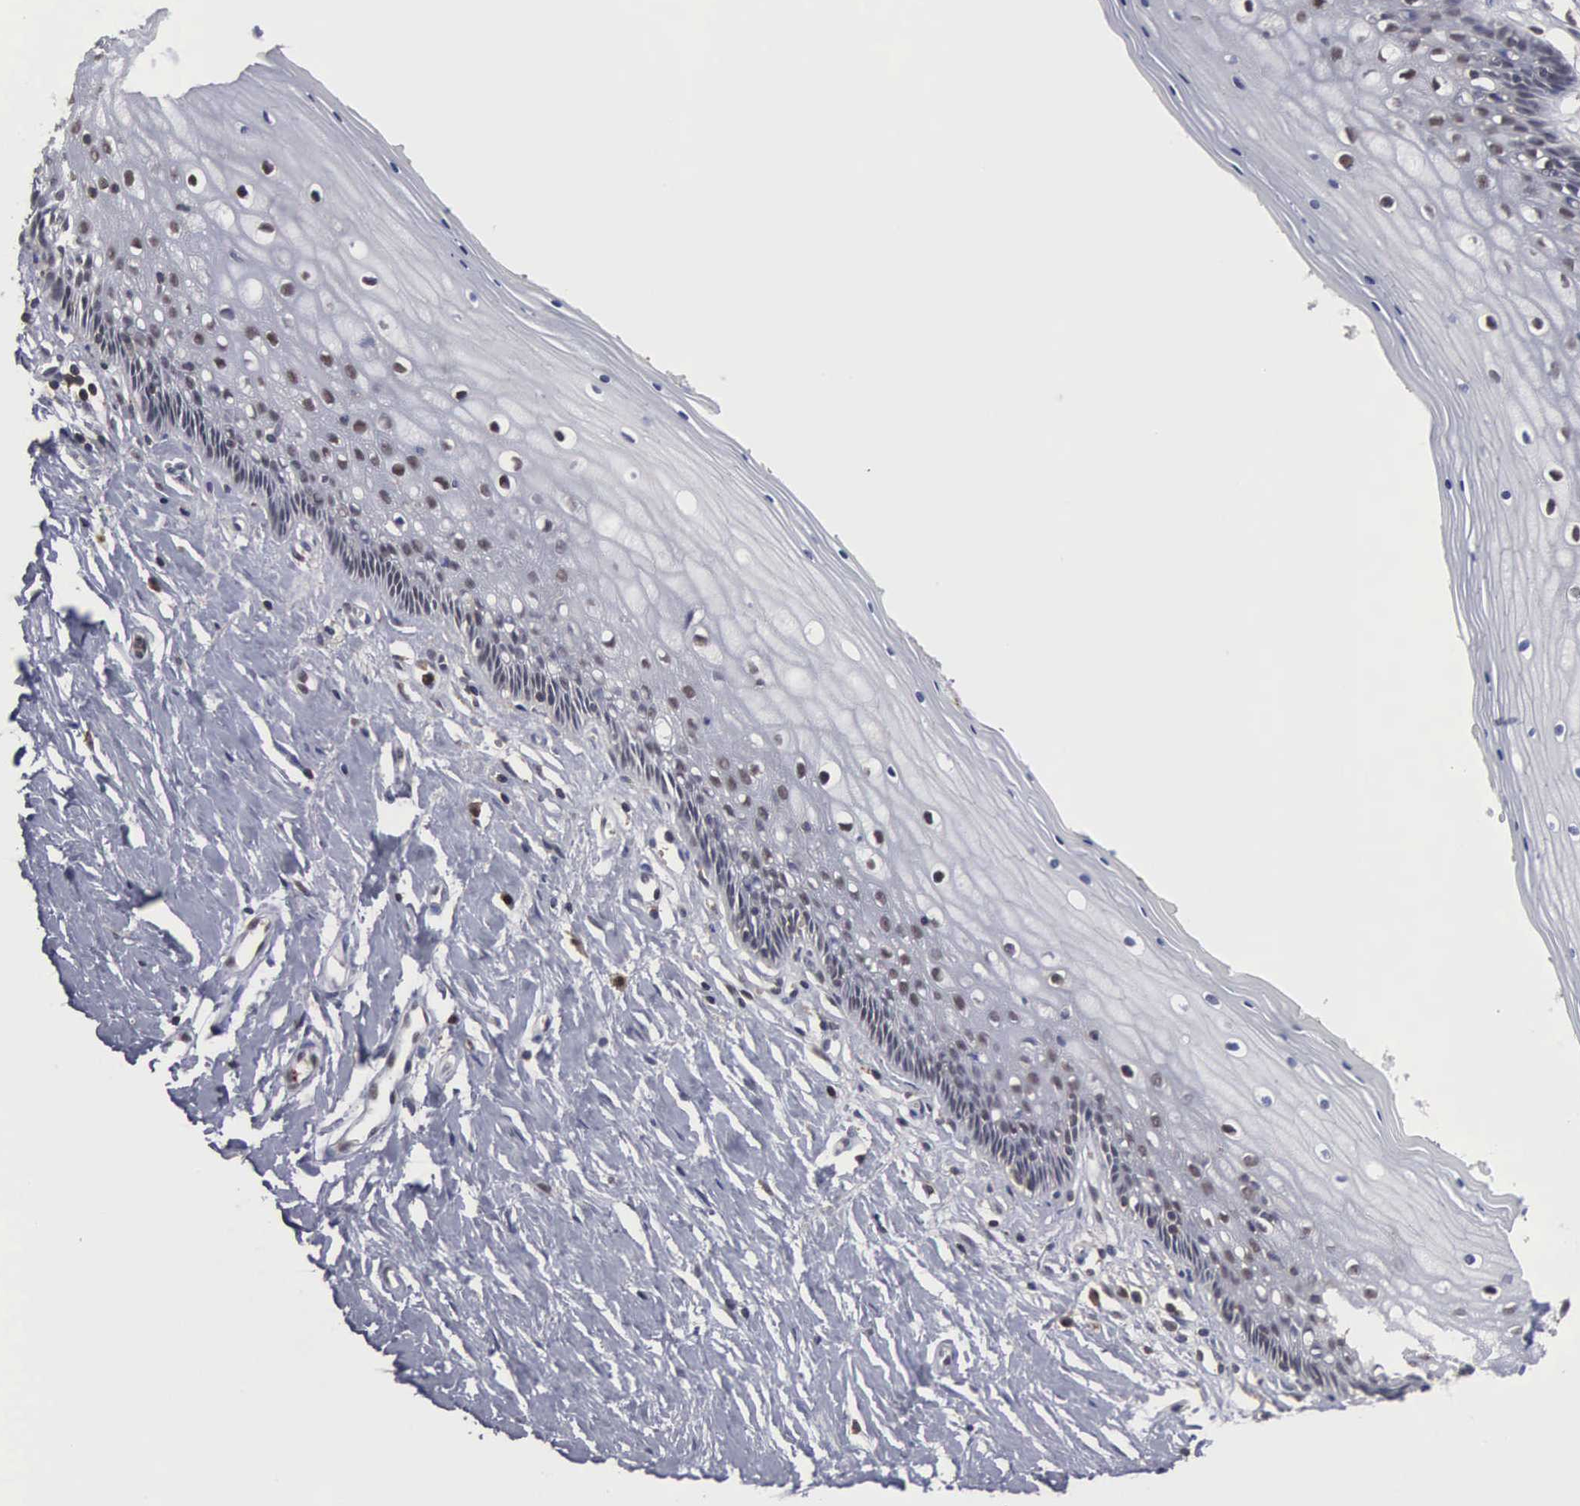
{"staining": {"intensity": "moderate", "quantity": "25%-75%", "location": "nuclear"}, "tissue": "vagina", "cell_type": "Squamous epithelial cells", "image_type": "normal", "snomed": [{"axis": "morphology", "description": "Normal tissue, NOS"}, {"axis": "topography", "description": "Vagina"}], "caption": "Protein staining shows moderate nuclear positivity in approximately 25%-75% of squamous epithelial cells in normal vagina.", "gene": "TRMT5", "patient": {"sex": "female", "age": 46}}